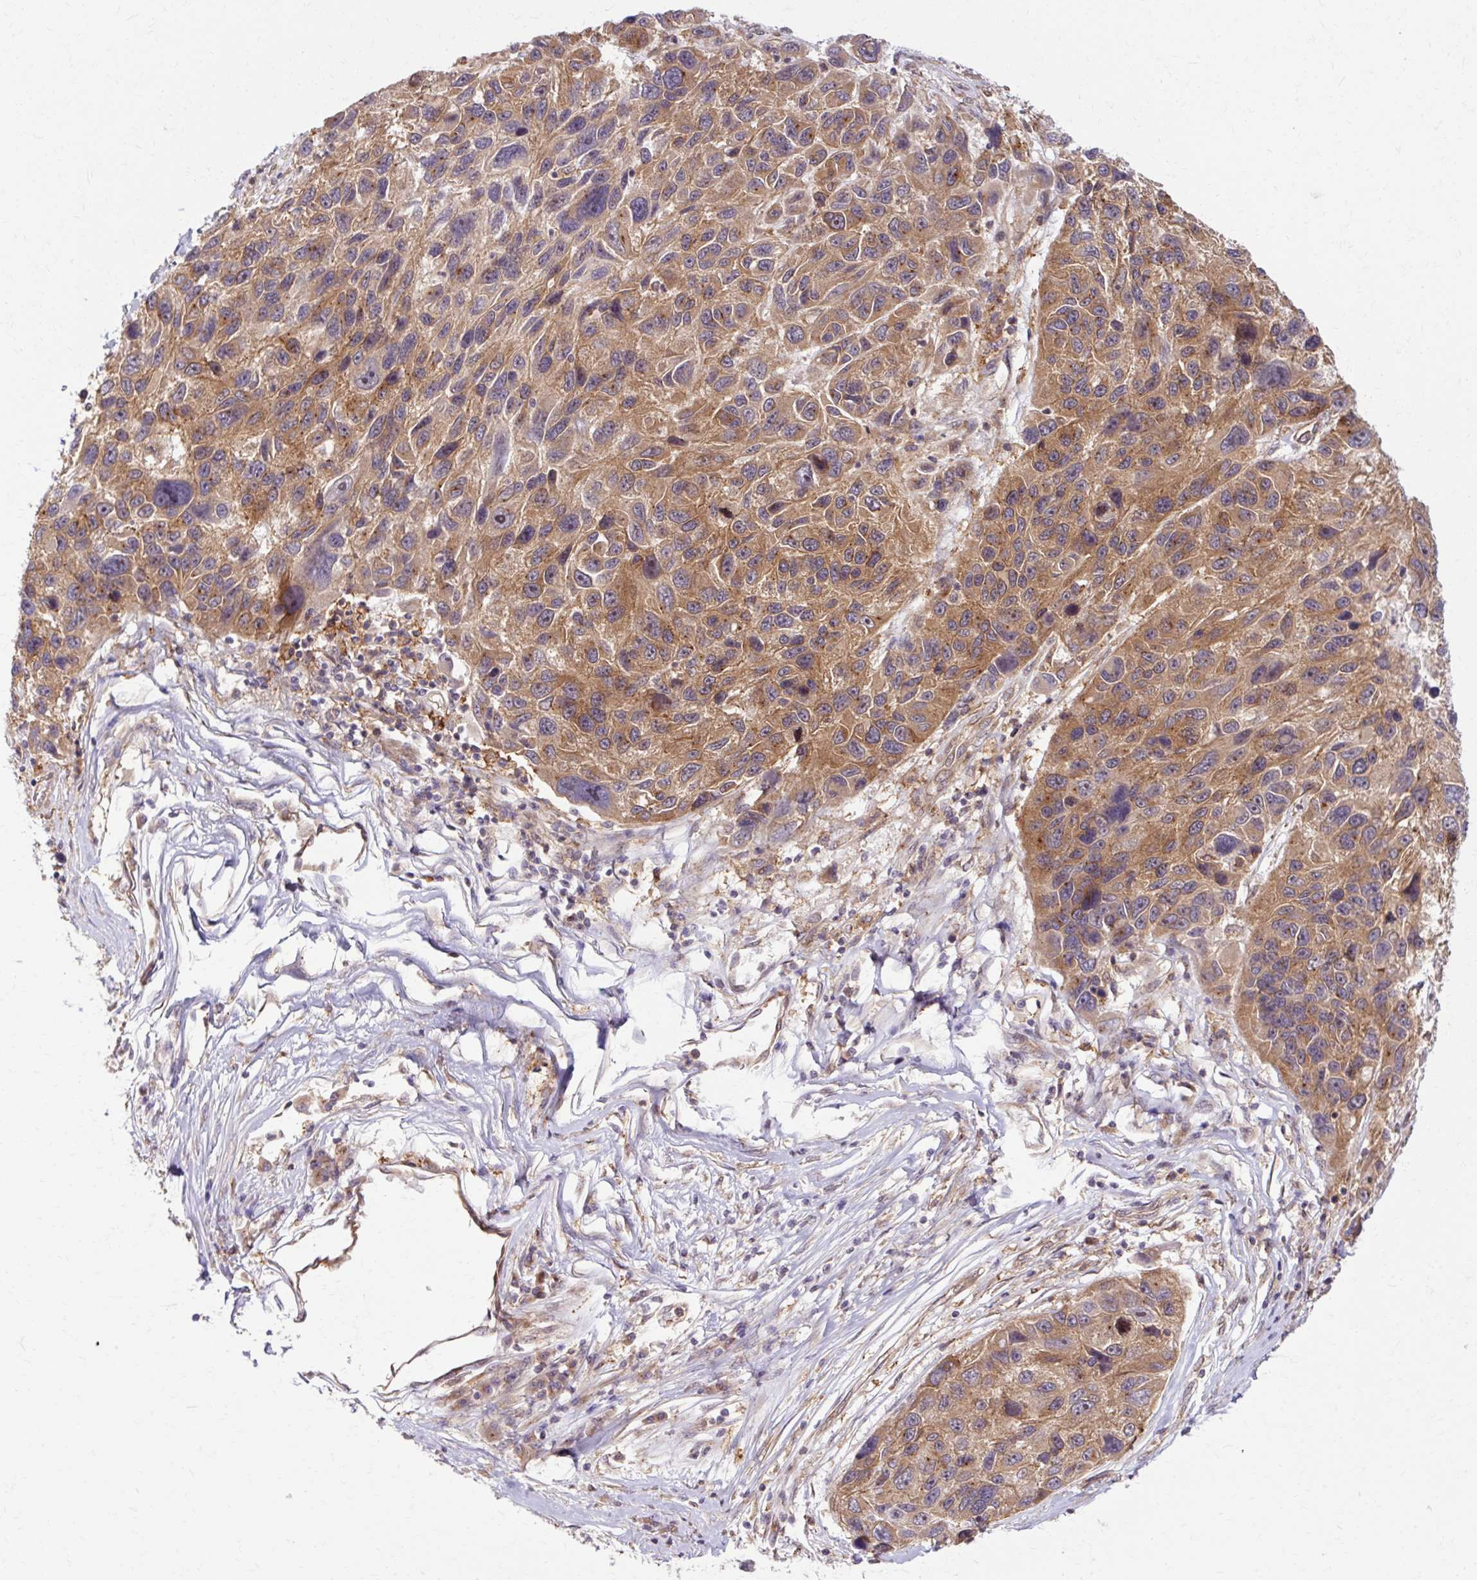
{"staining": {"intensity": "moderate", "quantity": ">75%", "location": "cytoplasmic/membranous"}, "tissue": "melanoma", "cell_type": "Tumor cells", "image_type": "cancer", "snomed": [{"axis": "morphology", "description": "Malignant melanoma, NOS"}, {"axis": "topography", "description": "Skin"}], "caption": "Immunohistochemical staining of malignant melanoma displays medium levels of moderate cytoplasmic/membranous protein expression in approximately >75% of tumor cells.", "gene": "MZT2B", "patient": {"sex": "male", "age": 53}}